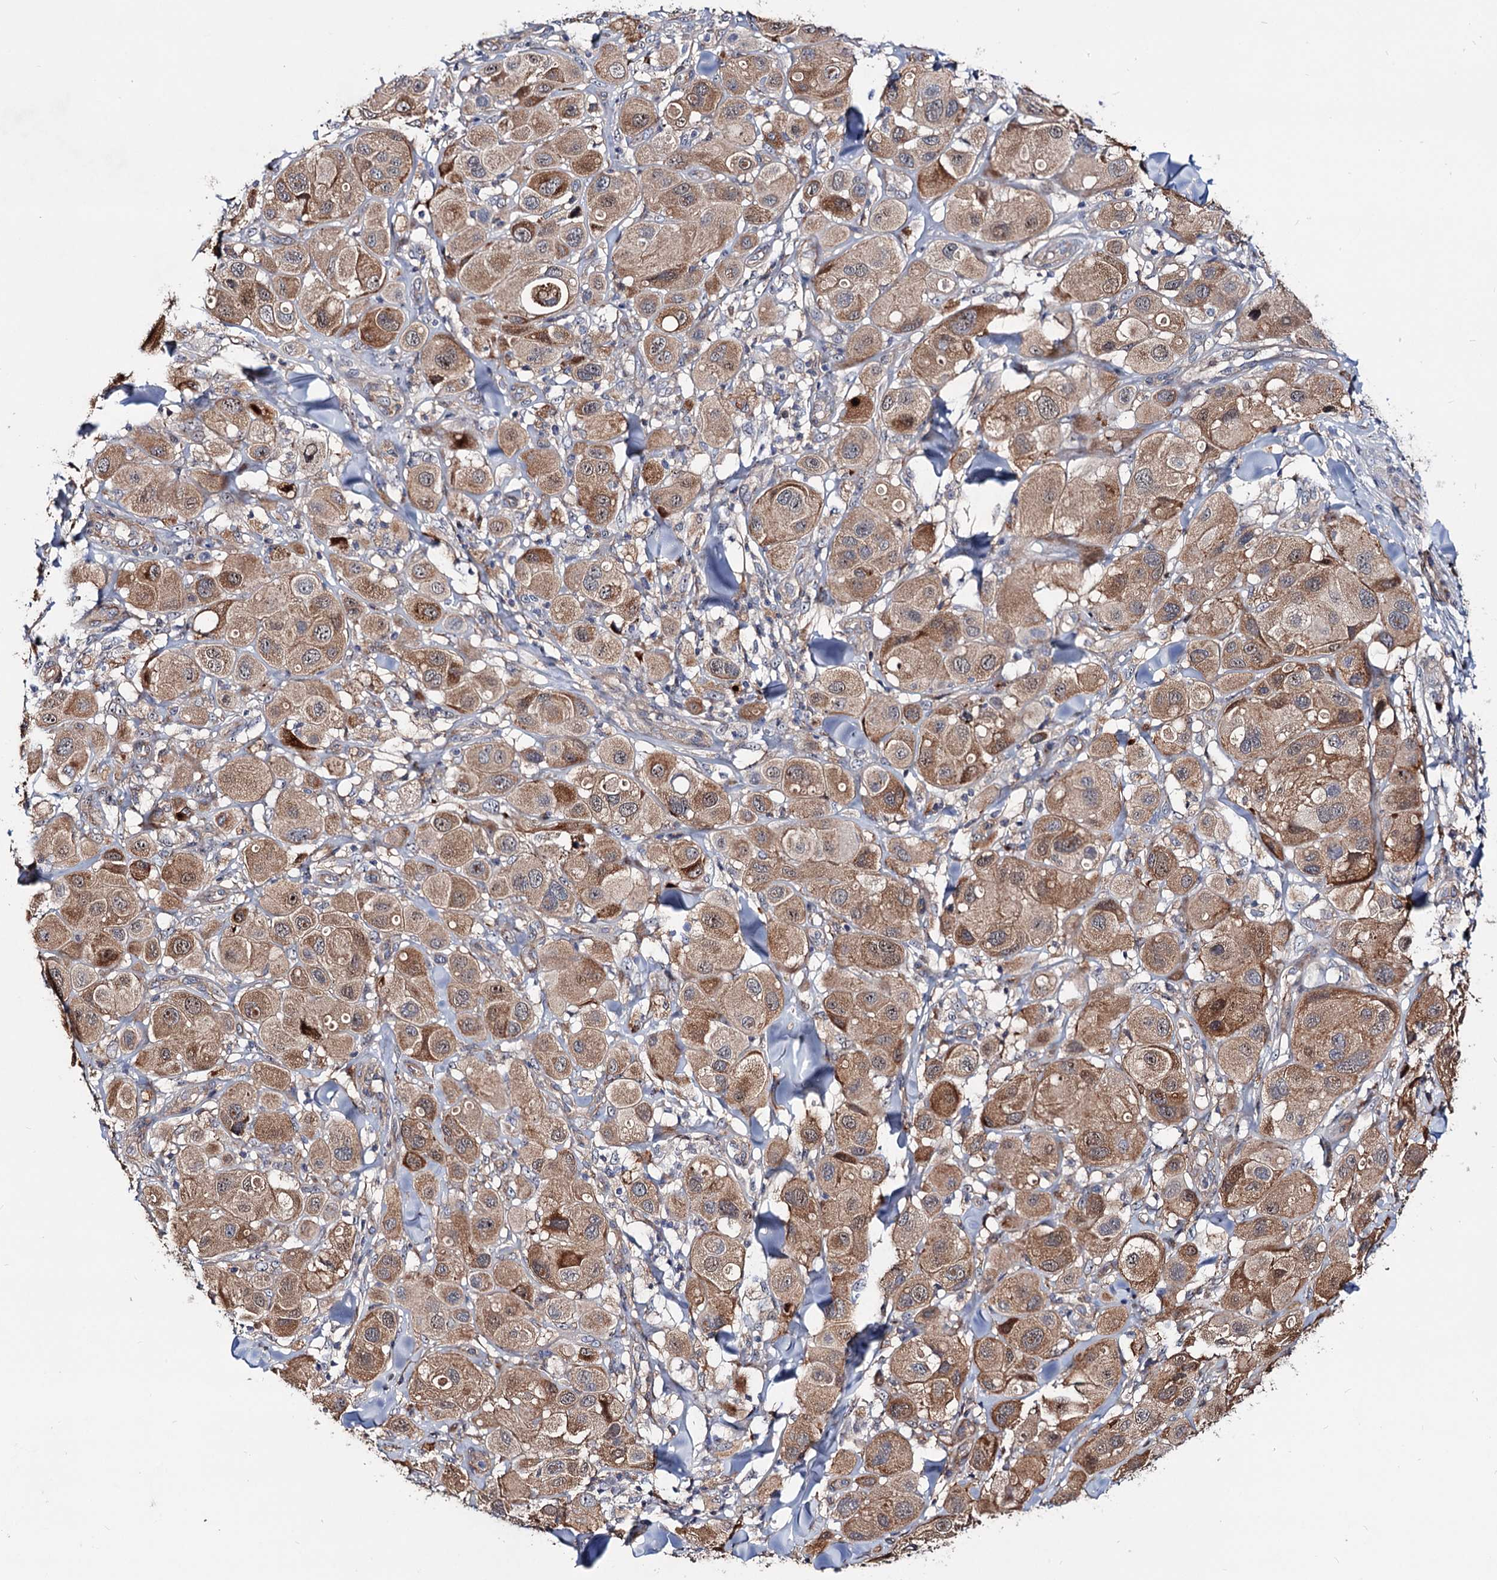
{"staining": {"intensity": "moderate", "quantity": ">75%", "location": "cytoplasmic/membranous,nuclear"}, "tissue": "melanoma", "cell_type": "Tumor cells", "image_type": "cancer", "snomed": [{"axis": "morphology", "description": "Malignant melanoma, Metastatic site"}, {"axis": "topography", "description": "Skin"}], "caption": "A high-resolution micrograph shows immunohistochemistry staining of malignant melanoma (metastatic site), which reveals moderate cytoplasmic/membranous and nuclear expression in approximately >75% of tumor cells. (brown staining indicates protein expression, while blue staining denotes nuclei).", "gene": "PTDSS2", "patient": {"sex": "male", "age": 41}}